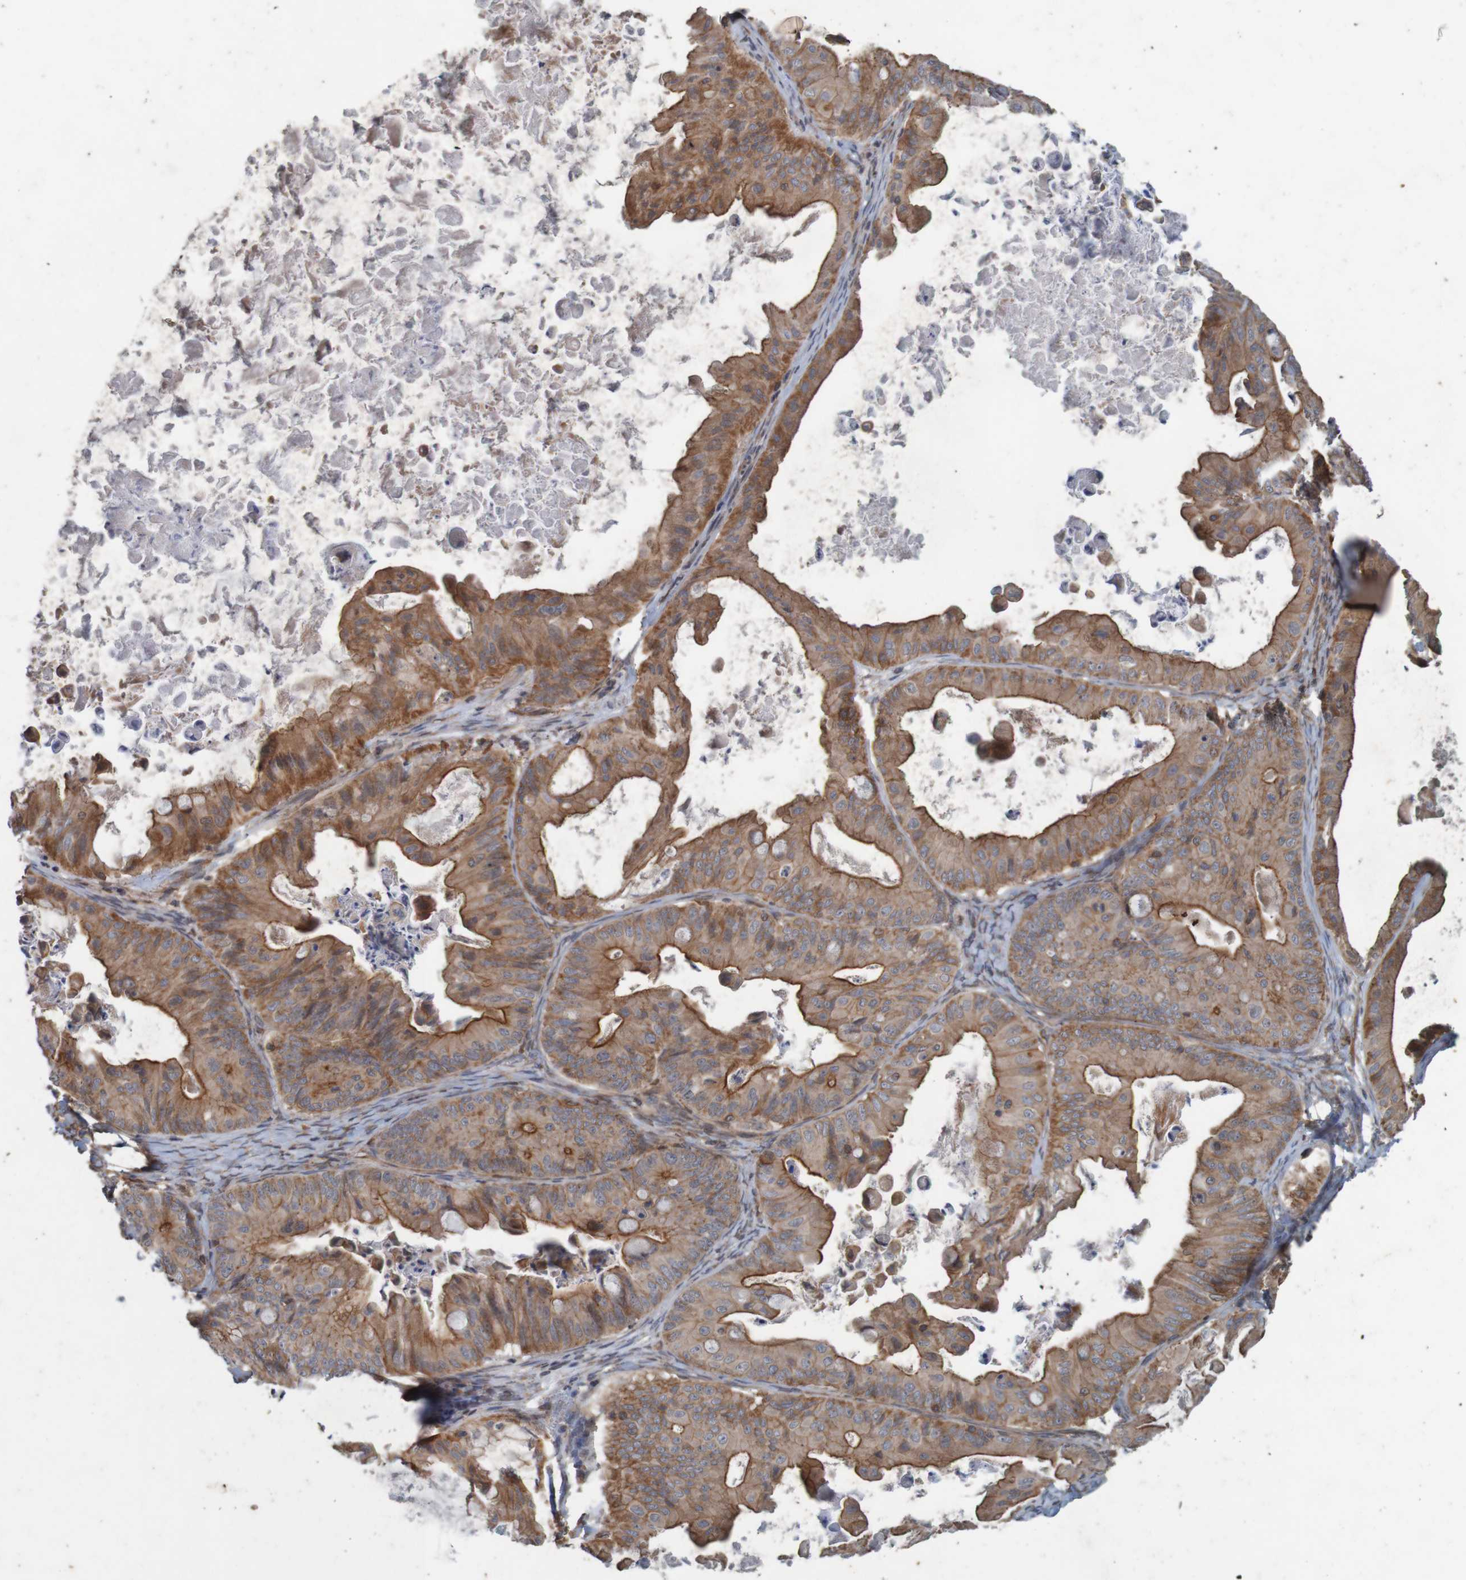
{"staining": {"intensity": "moderate", "quantity": ">75%", "location": "cytoplasmic/membranous"}, "tissue": "ovarian cancer", "cell_type": "Tumor cells", "image_type": "cancer", "snomed": [{"axis": "morphology", "description": "Cystadenocarcinoma, mucinous, NOS"}, {"axis": "topography", "description": "Ovary"}], "caption": "Protein staining of ovarian mucinous cystadenocarcinoma tissue displays moderate cytoplasmic/membranous positivity in approximately >75% of tumor cells.", "gene": "ARHGEF11", "patient": {"sex": "female", "age": 37}}